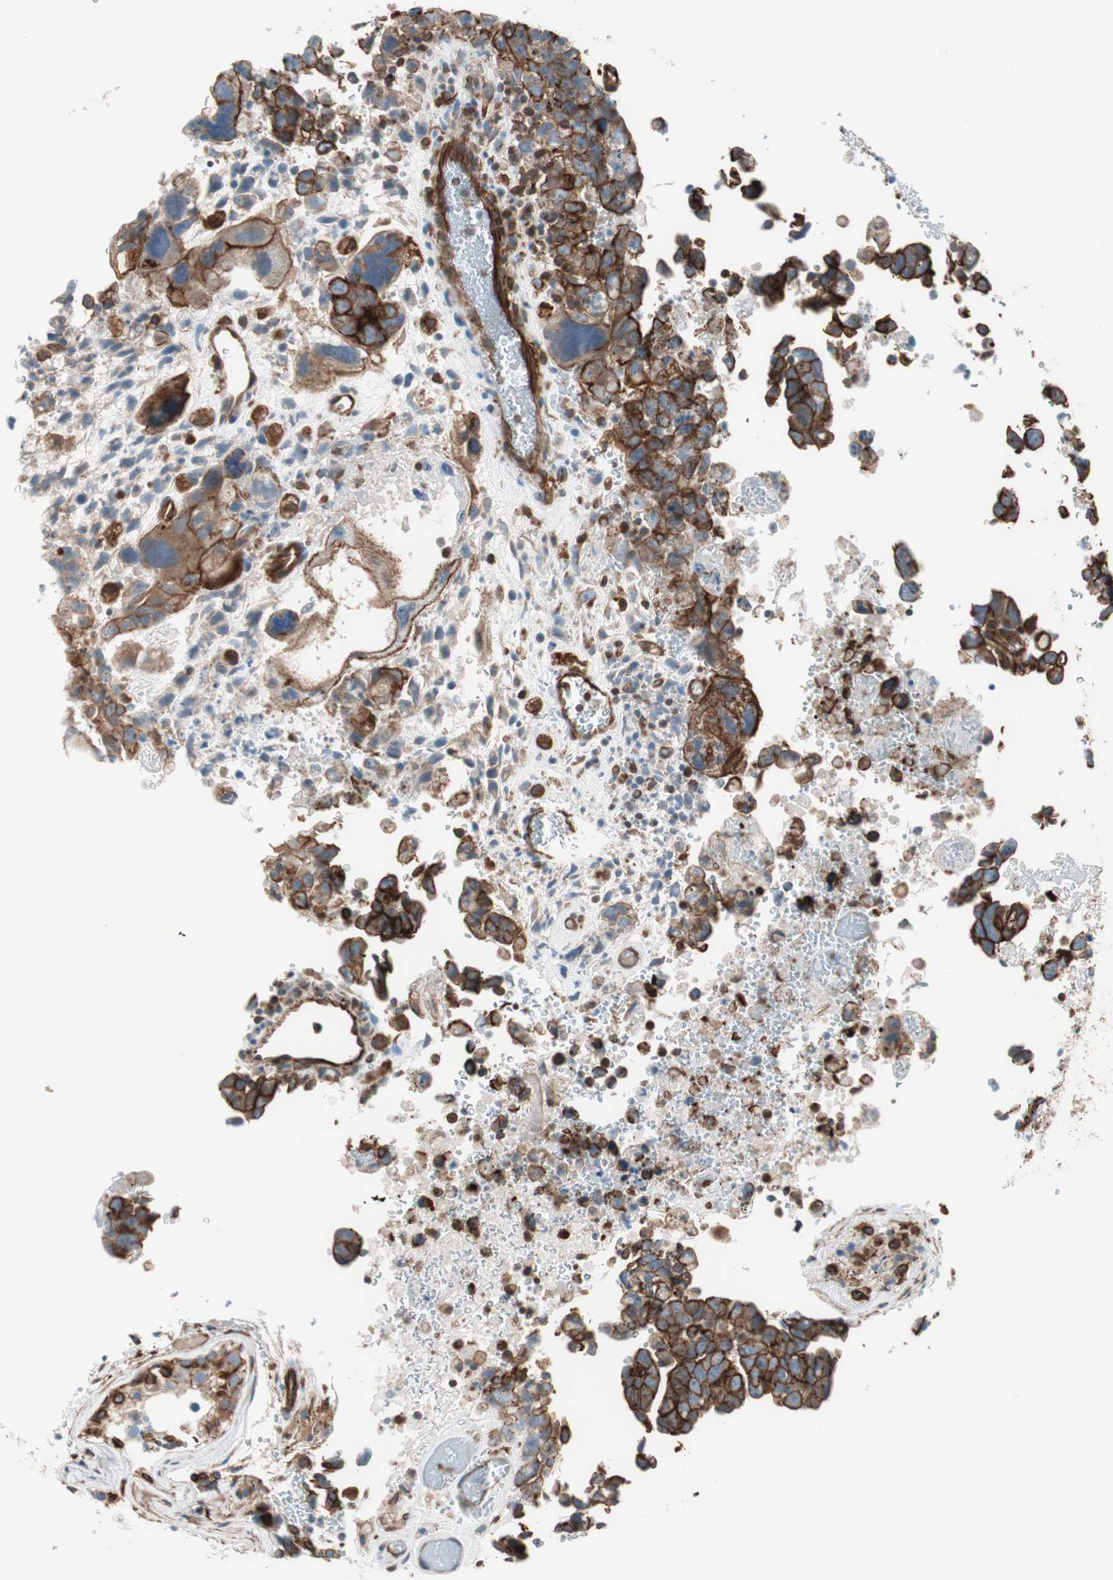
{"staining": {"intensity": "strong", "quantity": ">75%", "location": "cytoplasmic/membranous"}, "tissue": "testis cancer", "cell_type": "Tumor cells", "image_type": "cancer", "snomed": [{"axis": "morphology", "description": "Carcinoma, Embryonal, NOS"}, {"axis": "topography", "description": "Testis"}], "caption": "Immunohistochemistry photomicrograph of neoplastic tissue: human testis cancer (embryonal carcinoma) stained using IHC shows high levels of strong protein expression localized specifically in the cytoplasmic/membranous of tumor cells, appearing as a cytoplasmic/membranous brown color.", "gene": "TCTA", "patient": {"sex": "male", "age": 28}}